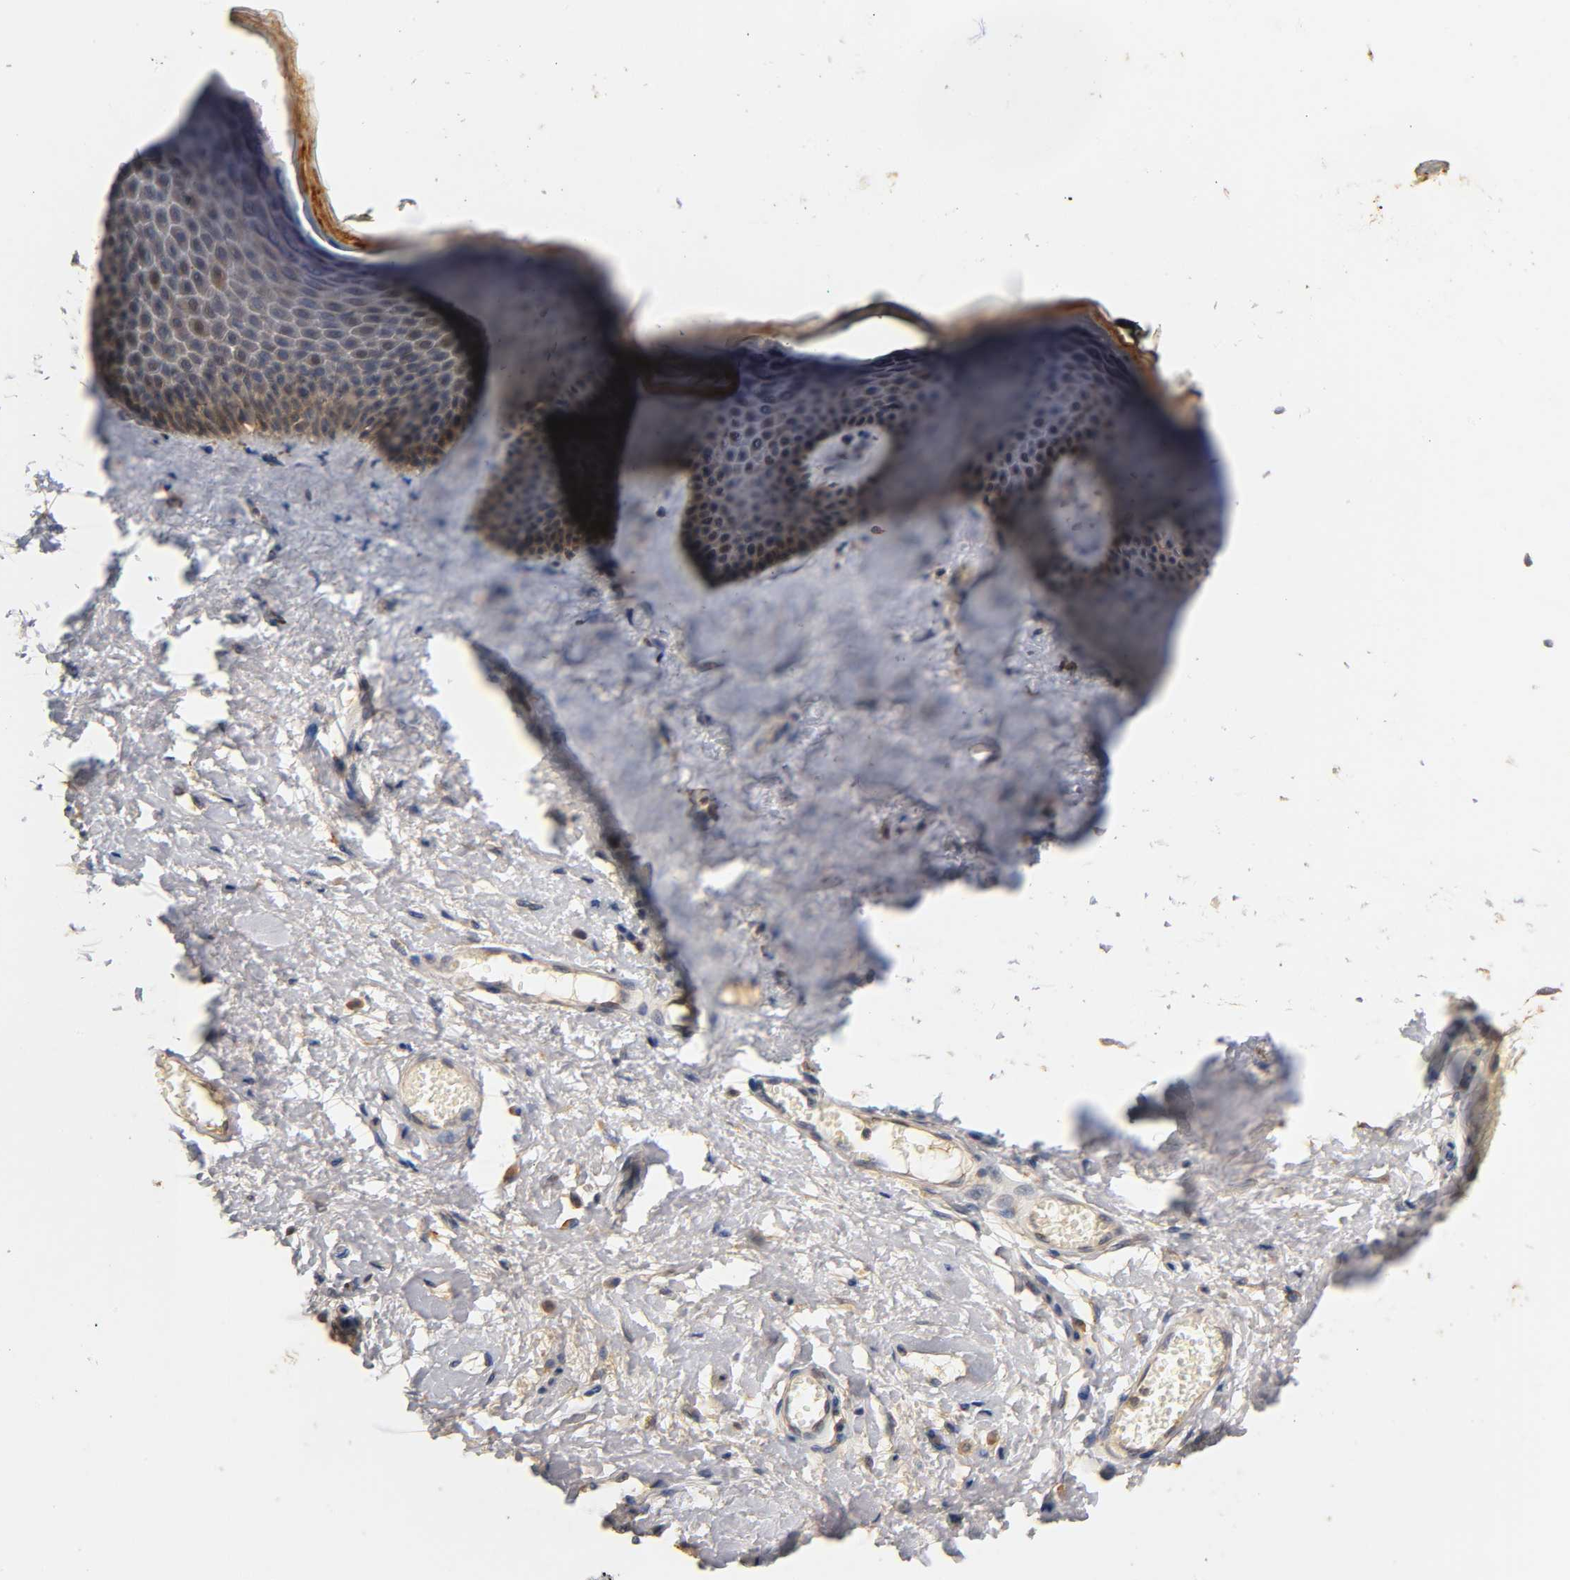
{"staining": {"intensity": "moderate", "quantity": ">75%", "location": "cytoplasmic/membranous"}, "tissue": "skin", "cell_type": "Epidermal cells", "image_type": "normal", "snomed": [{"axis": "morphology", "description": "Normal tissue, NOS"}, {"axis": "morphology", "description": "Inflammation, NOS"}, {"axis": "topography", "description": "Vulva"}], "caption": "Immunohistochemical staining of normal skin displays moderate cytoplasmic/membranous protein staining in about >75% of epidermal cells.", "gene": "SCAP", "patient": {"sex": "female", "age": 84}}